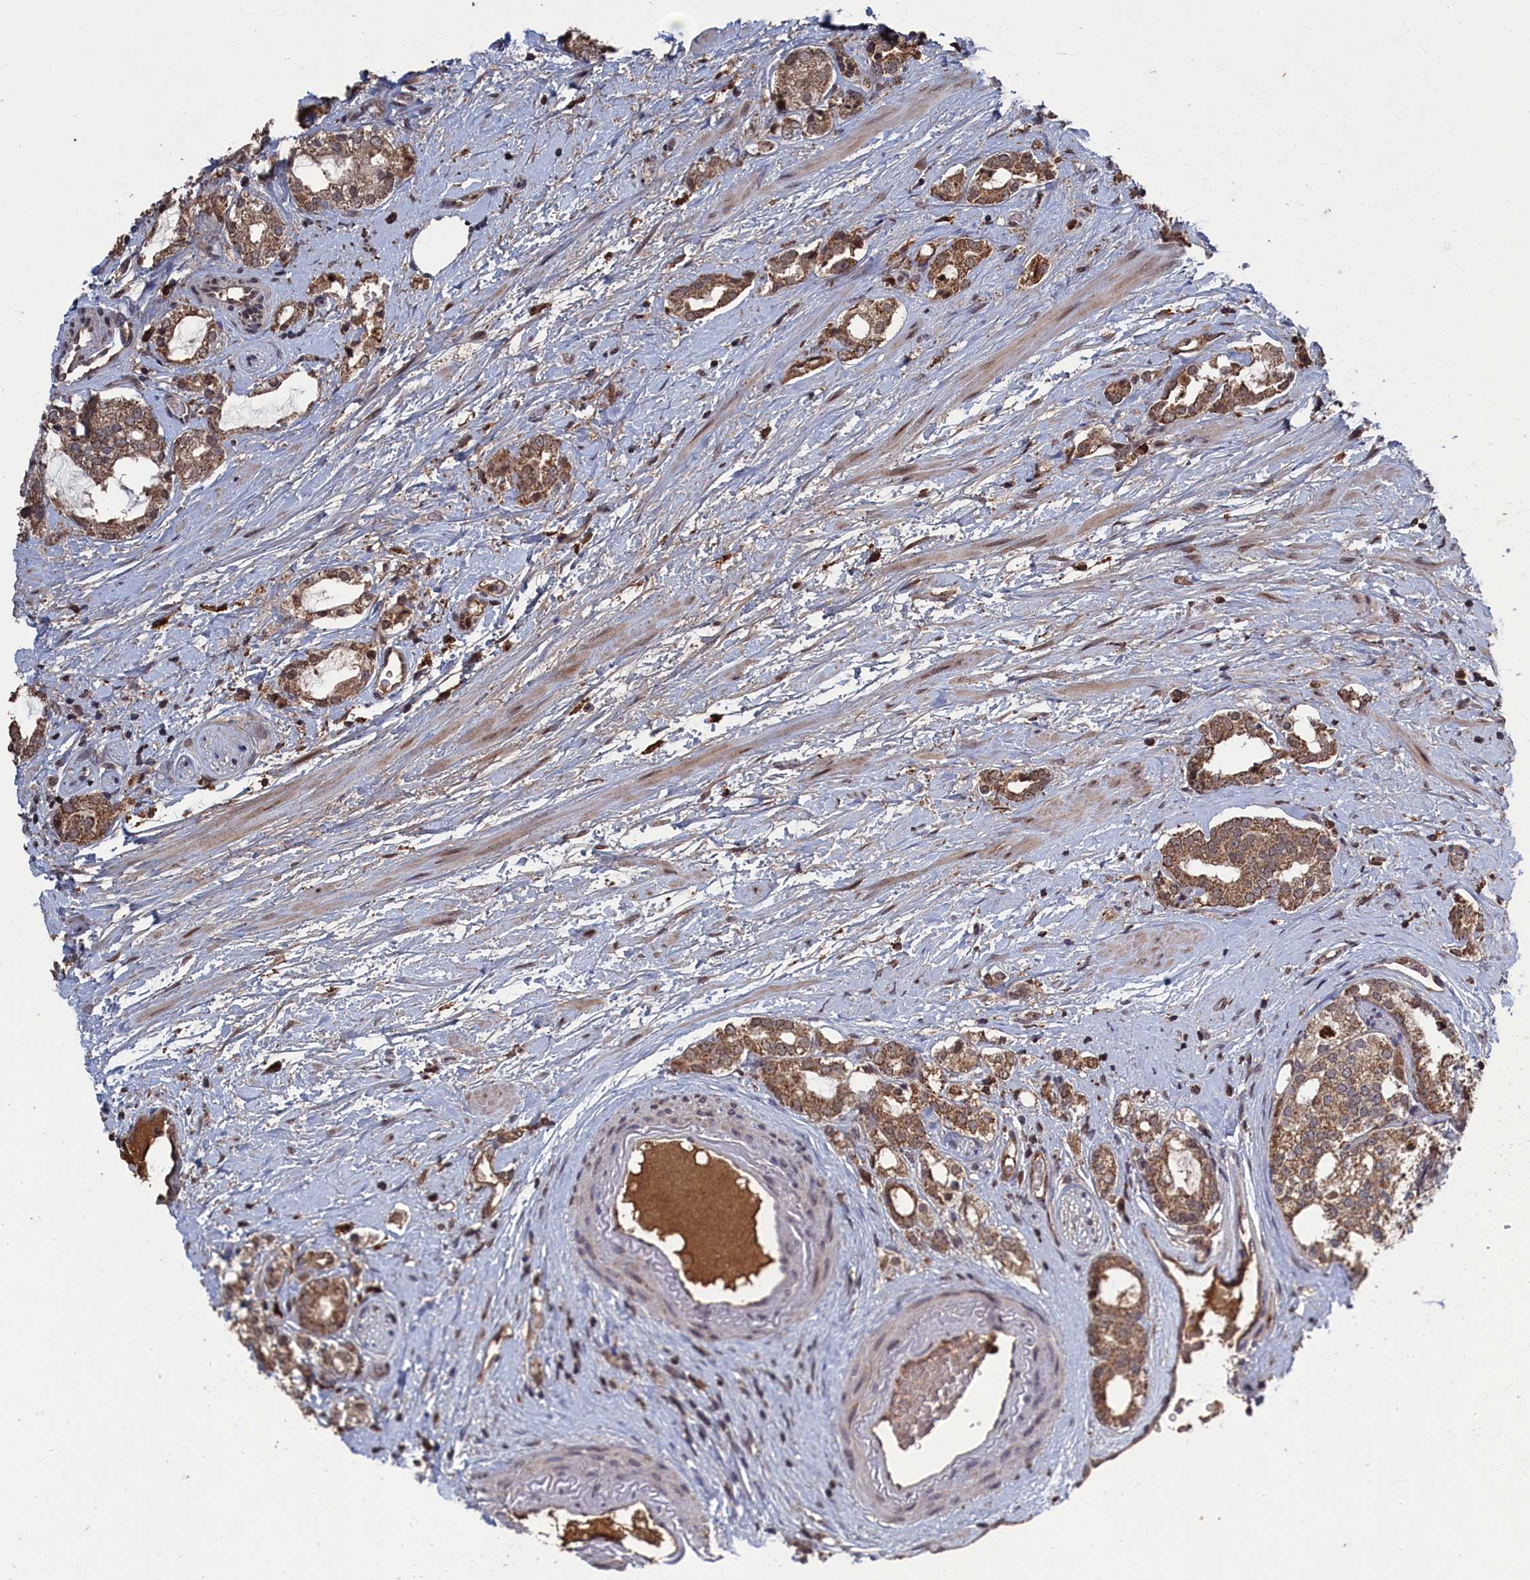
{"staining": {"intensity": "moderate", "quantity": ">75%", "location": "cytoplasmic/membranous"}, "tissue": "prostate cancer", "cell_type": "Tumor cells", "image_type": "cancer", "snomed": [{"axis": "morphology", "description": "Adenocarcinoma, High grade"}, {"axis": "topography", "description": "Prostate"}], "caption": "Tumor cells display medium levels of moderate cytoplasmic/membranous positivity in about >75% of cells in adenocarcinoma (high-grade) (prostate).", "gene": "CEACAM21", "patient": {"sex": "male", "age": 64}}